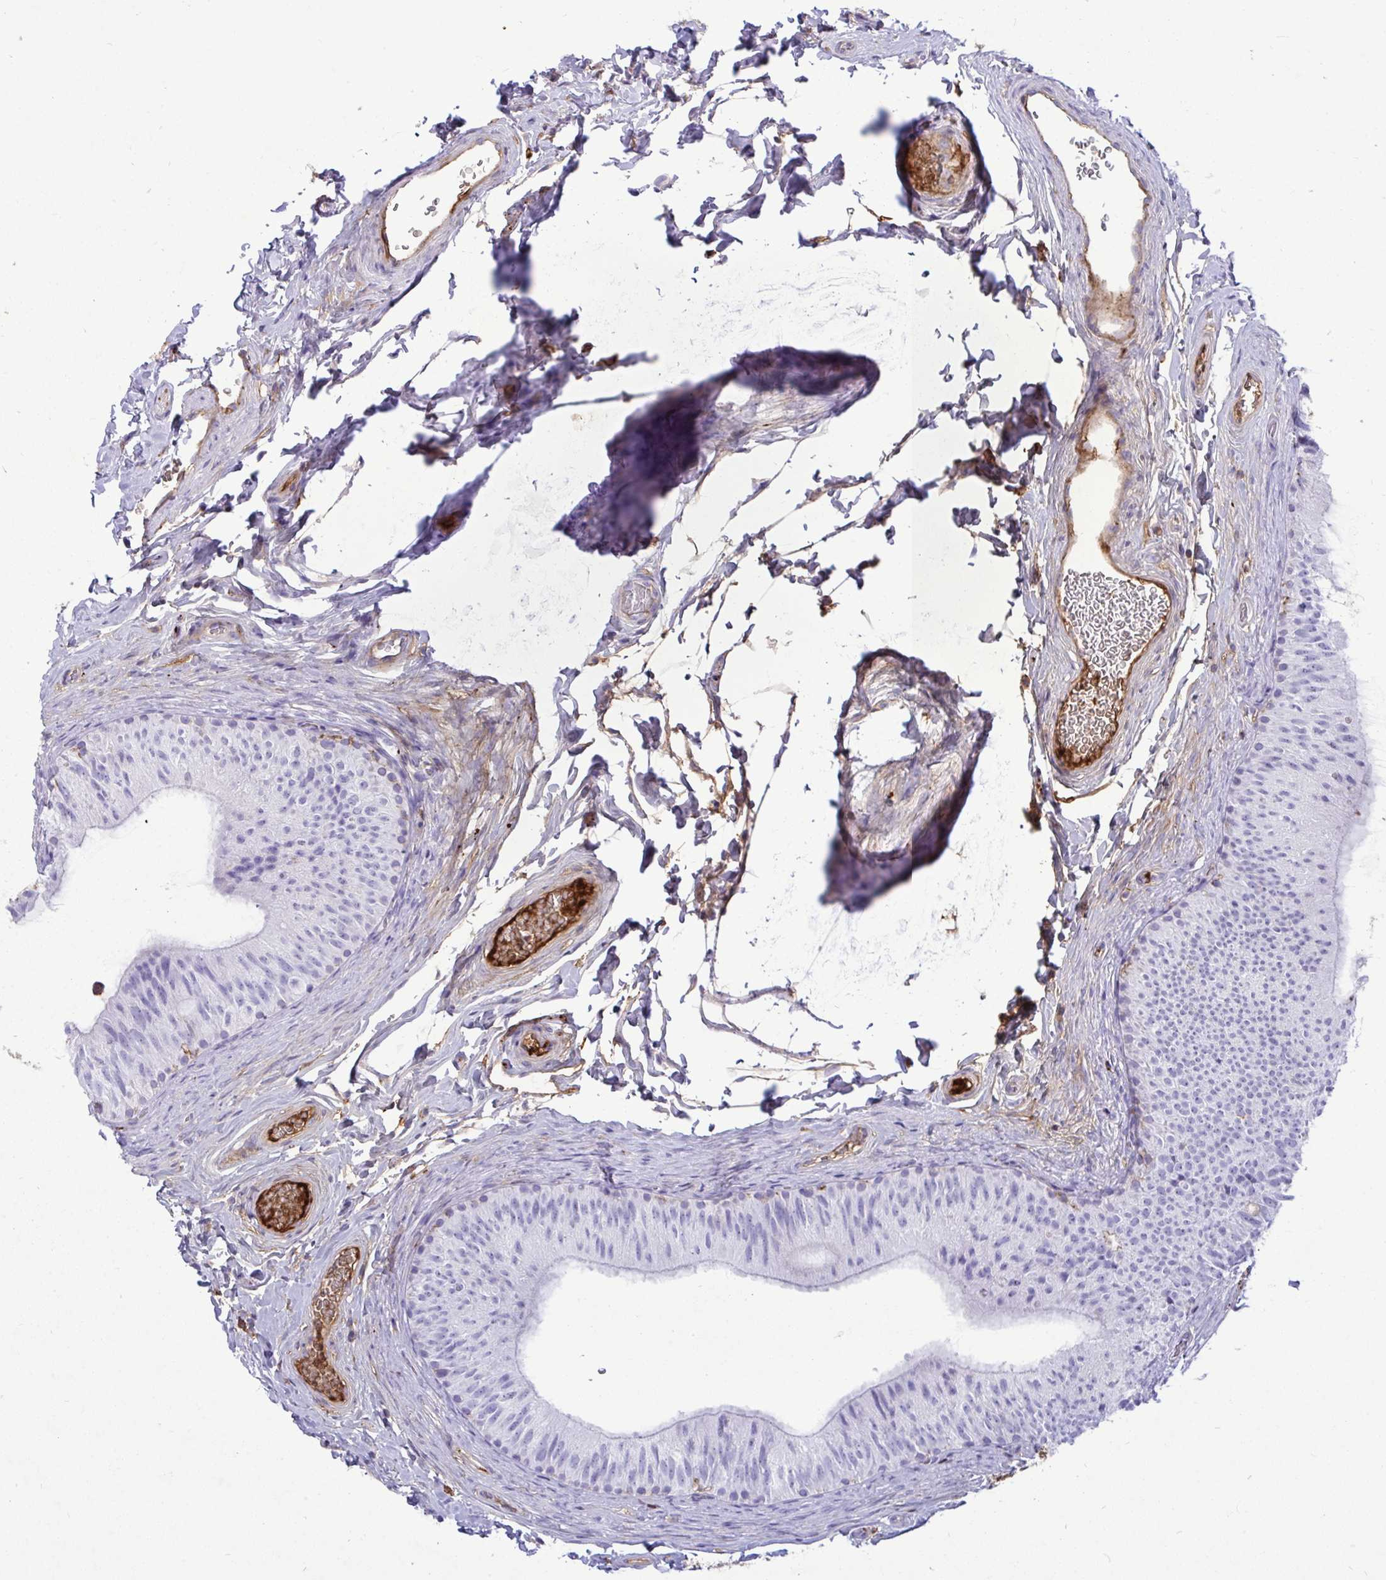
{"staining": {"intensity": "negative", "quantity": "none", "location": "none"}, "tissue": "epididymis", "cell_type": "Glandular cells", "image_type": "normal", "snomed": [{"axis": "morphology", "description": "Normal tissue, NOS"}, {"axis": "topography", "description": "Epididymis, spermatic cord, NOS"}, {"axis": "topography", "description": "Epididymis"}], "caption": "A high-resolution micrograph shows IHC staining of normal epididymis, which shows no significant expression in glandular cells.", "gene": "F2", "patient": {"sex": "male", "age": 31}}